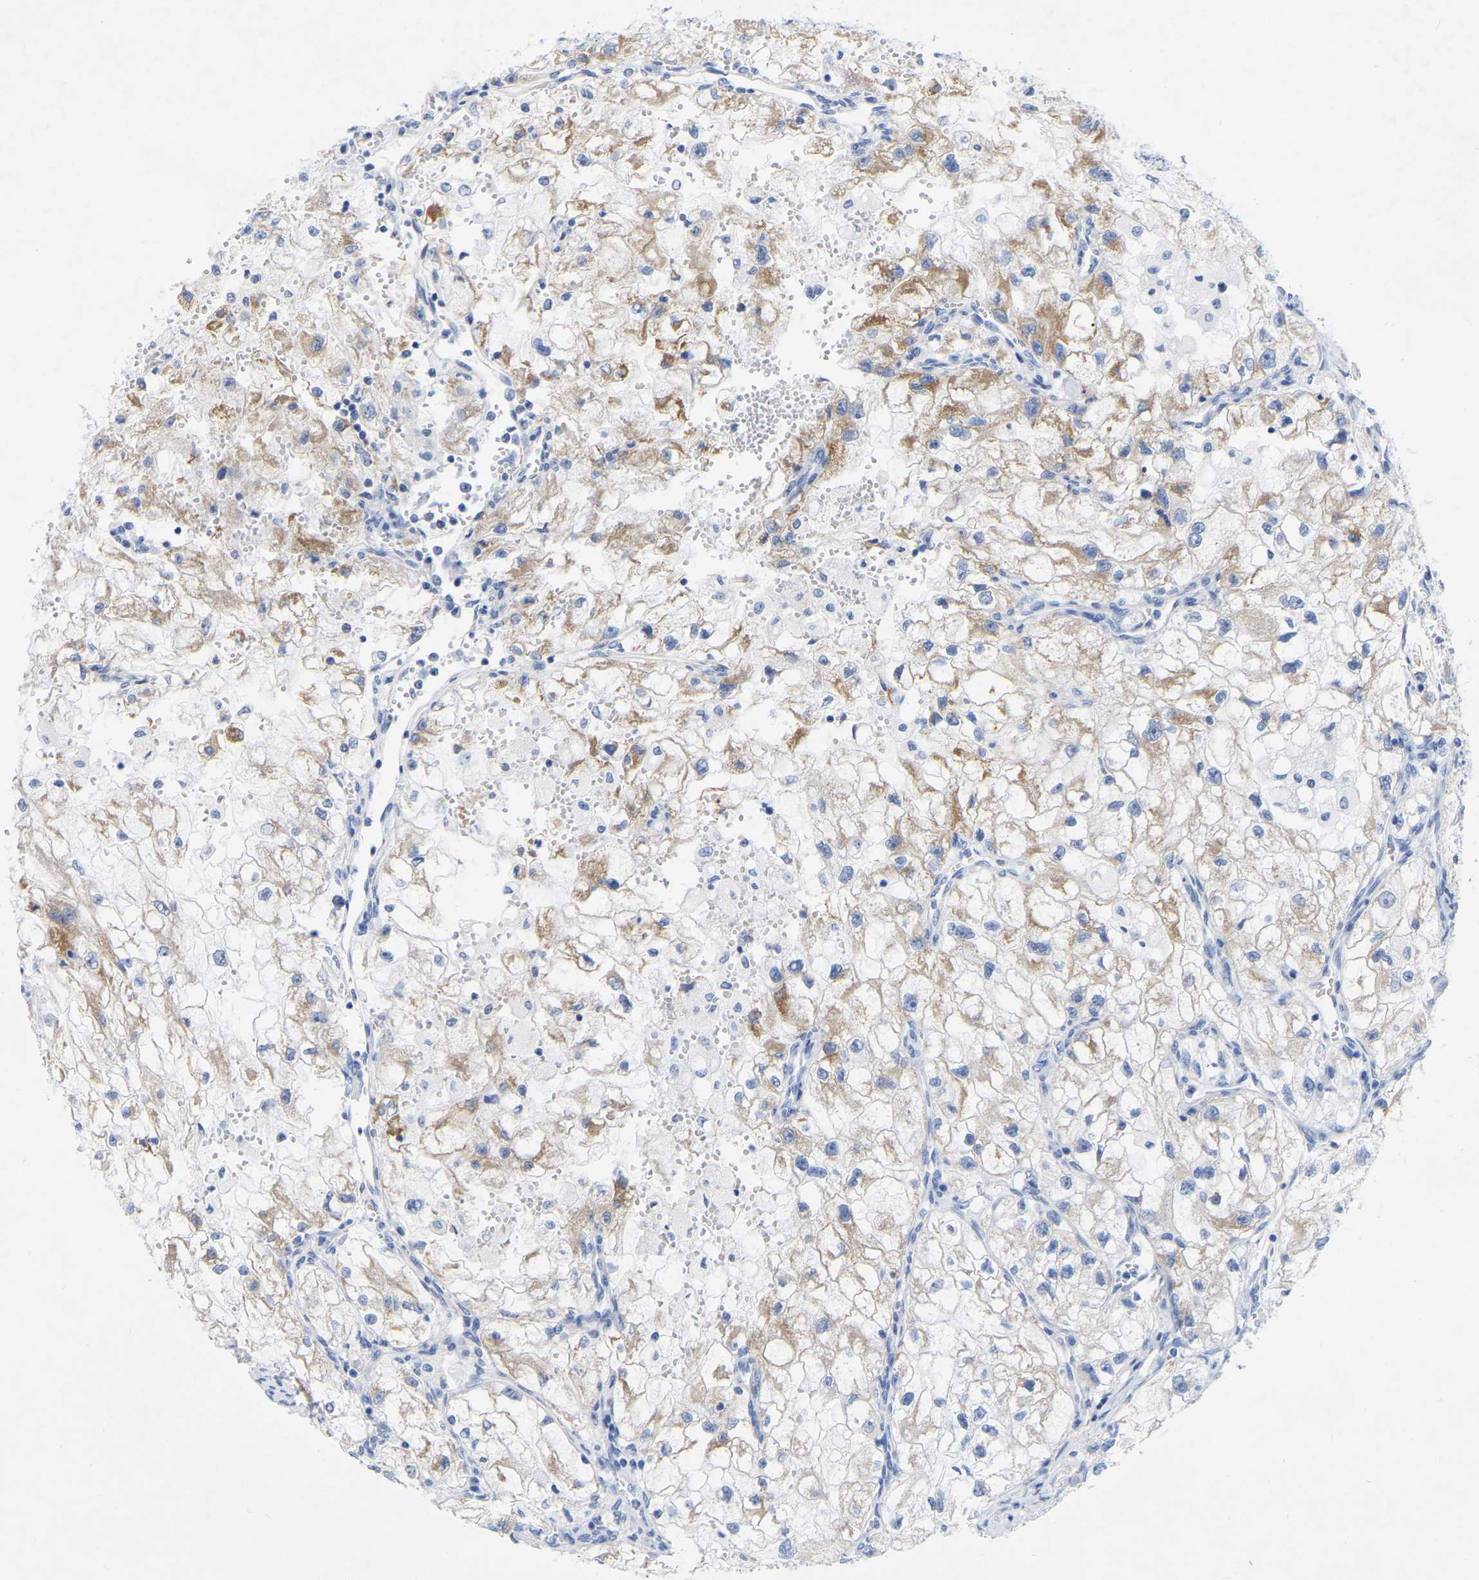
{"staining": {"intensity": "moderate", "quantity": "25%-75%", "location": "cytoplasmic/membranous"}, "tissue": "renal cancer", "cell_type": "Tumor cells", "image_type": "cancer", "snomed": [{"axis": "morphology", "description": "Adenocarcinoma, NOS"}, {"axis": "topography", "description": "Kidney"}], "caption": "A brown stain labels moderate cytoplasmic/membranous expression of a protein in adenocarcinoma (renal) tumor cells. (brown staining indicates protein expression, while blue staining denotes nuclei).", "gene": "ZNF629", "patient": {"sex": "female", "age": 70}}